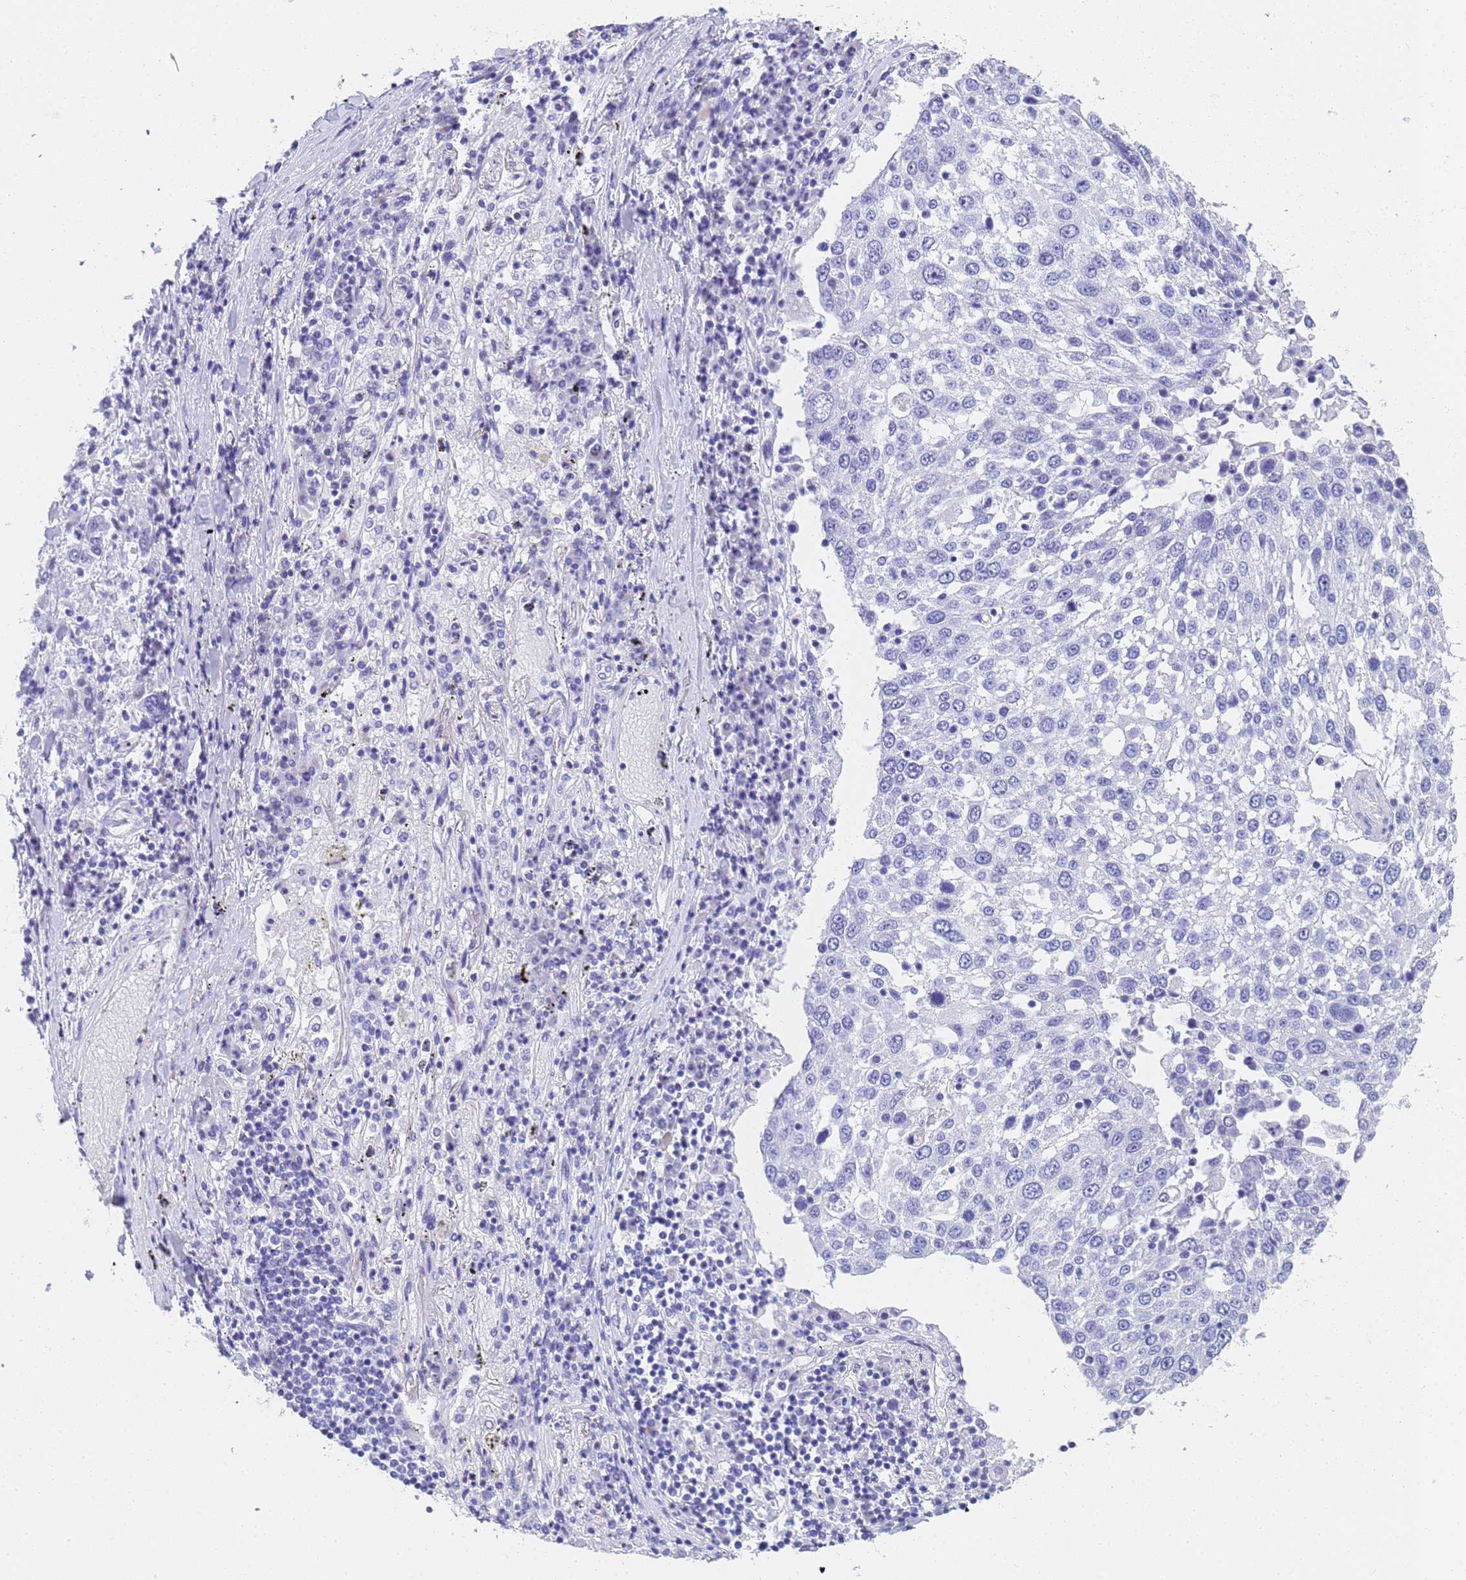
{"staining": {"intensity": "negative", "quantity": "none", "location": "none"}, "tissue": "lung cancer", "cell_type": "Tumor cells", "image_type": "cancer", "snomed": [{"axis": "morphology", "description": "Squamous cell carcinoma, NOS"}, {"axis": "topography", "description": "Lung"}], "caption": "Immunohistochemical staining of squamous cell carcinoma (lung) exhibits no significant expression in tumor cells.", "gene": "STATH", "patient": {"sex": "male", "age": 65}}